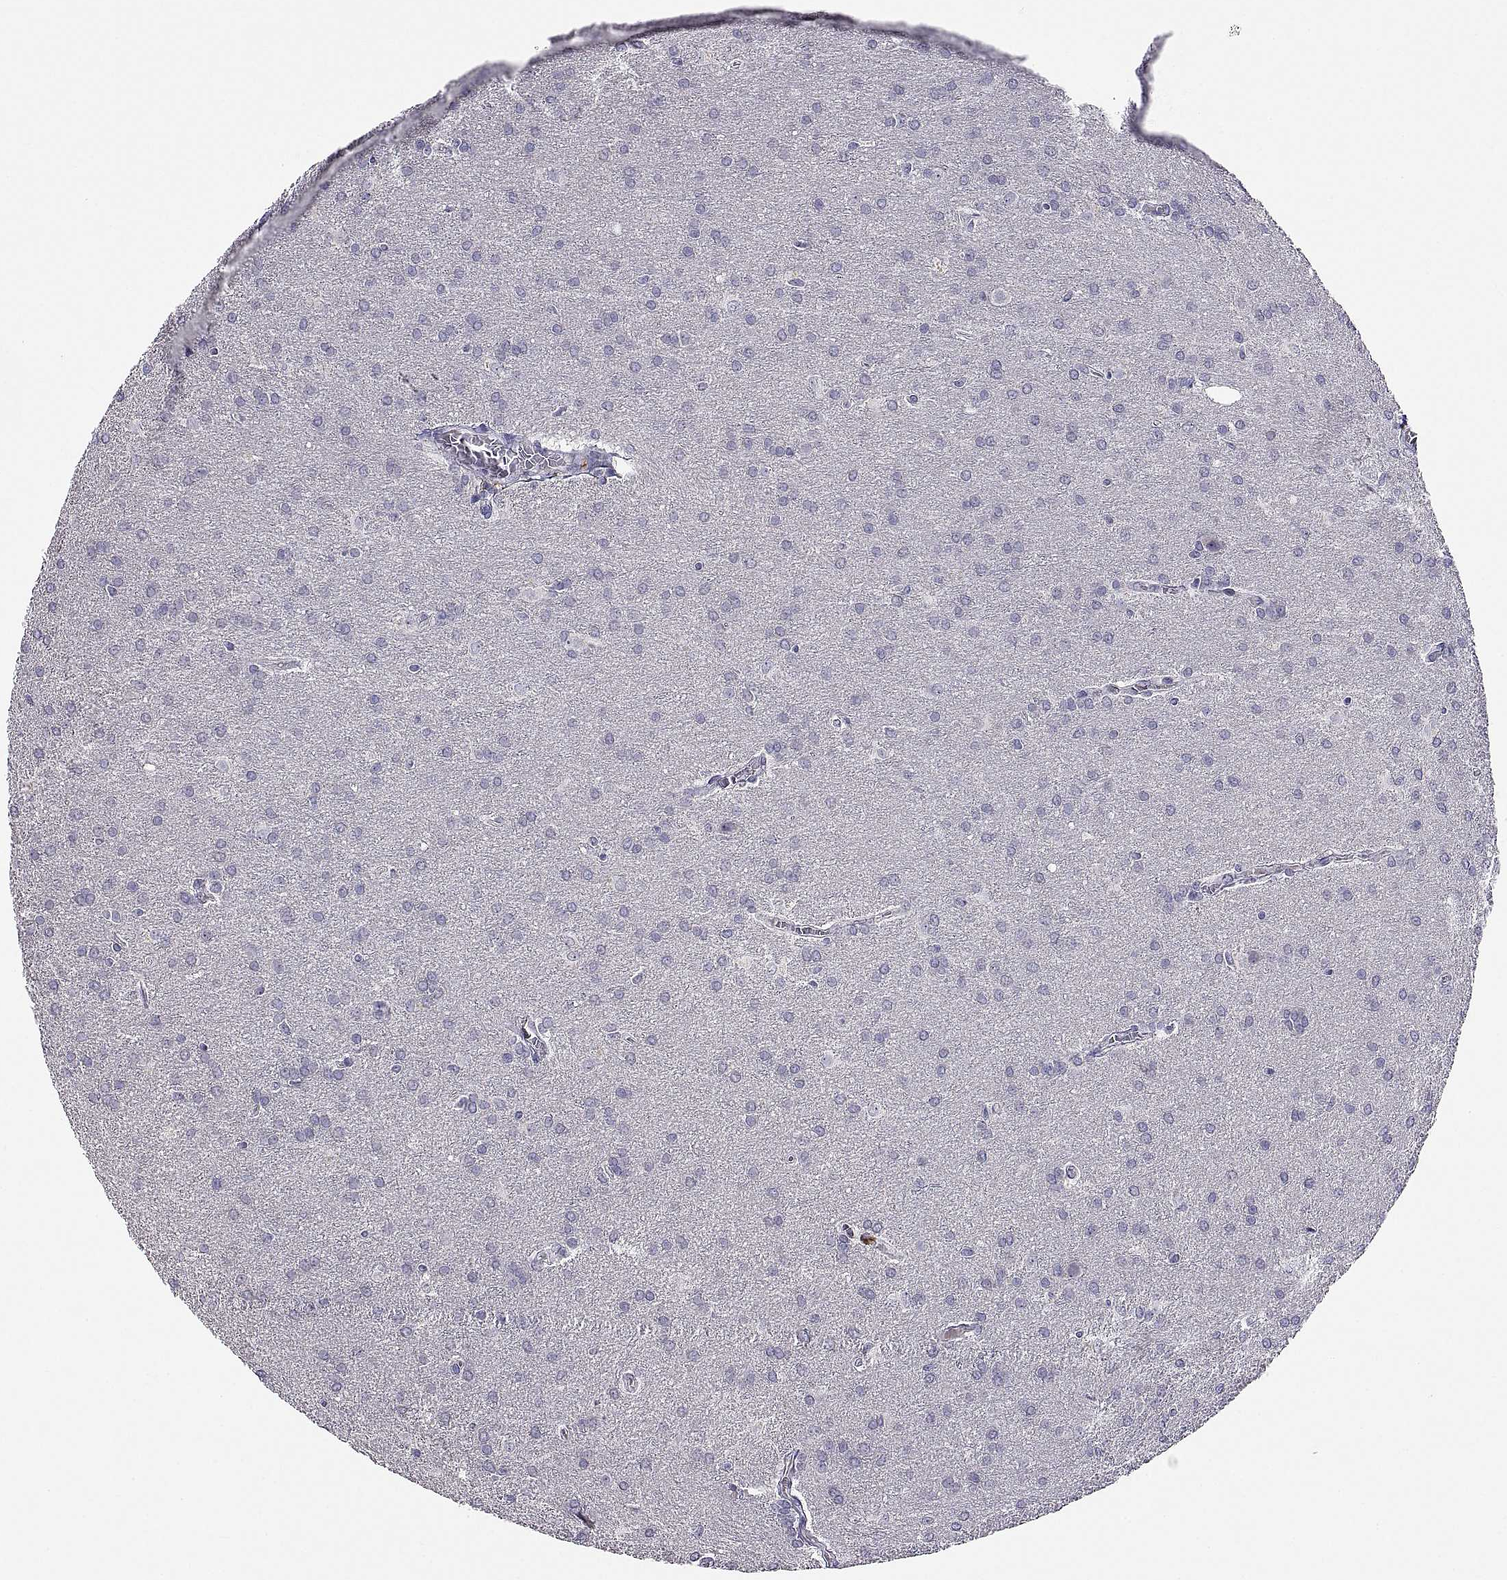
{"staining": {"intensity": "negative", "quantity": "none", "location": "none"}, "tissue": "glioma", "cell_type": "Tumor cells", "image_type": "cancer", "snomed": [{"axis": "morphology", "description": "Glioma, malignant, Low grade"}, {"axis": "topography", "description": "Brain"}], "caption": "Tumor cells are negative for brown protein staining in glioma.", "gene": "MS4A1", "patient": {"sex": "female", "age": 32}}